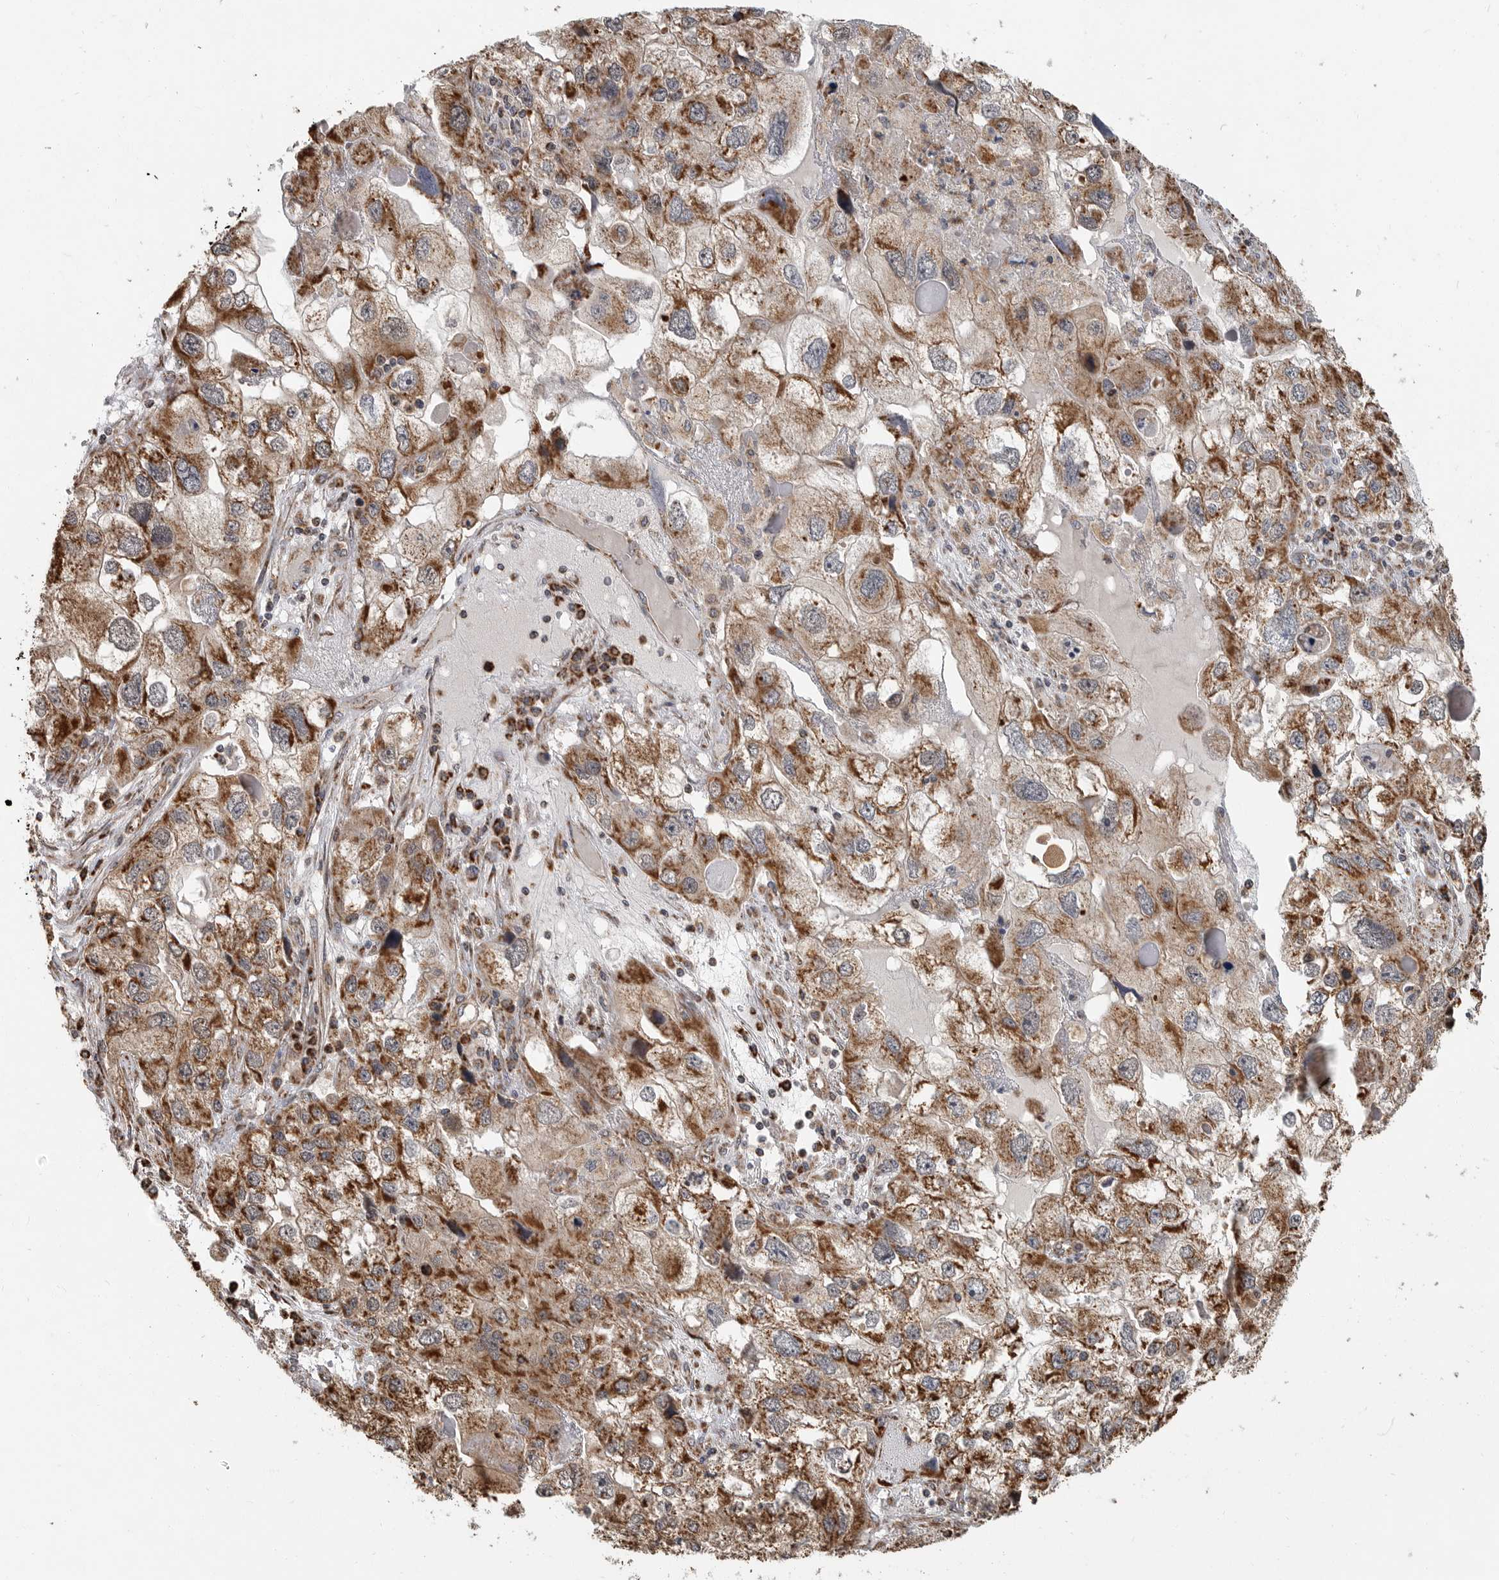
{"staining": {"intensity": "moderate", "quantity": ">75%", "location": "cytoplasmic/membranous"}, "tissue": "endometrial cancer", "cell_type": "Tumor cells", "image_type": "cancer", "snomed": [{"axis": "morphology", "description": "Adenocarcinoma, NOS"}, {"axis": "topography", "description": "Endometrium"}], "caption": "Adenocarcinoma (endometrial) stained with immunohistochemistry reveals moderate cytoplasmic/membranous positivity in approximately >75% of tumor cells.", "gene": "GCNT2", "patient": {"sex": "female", "age": 49}}